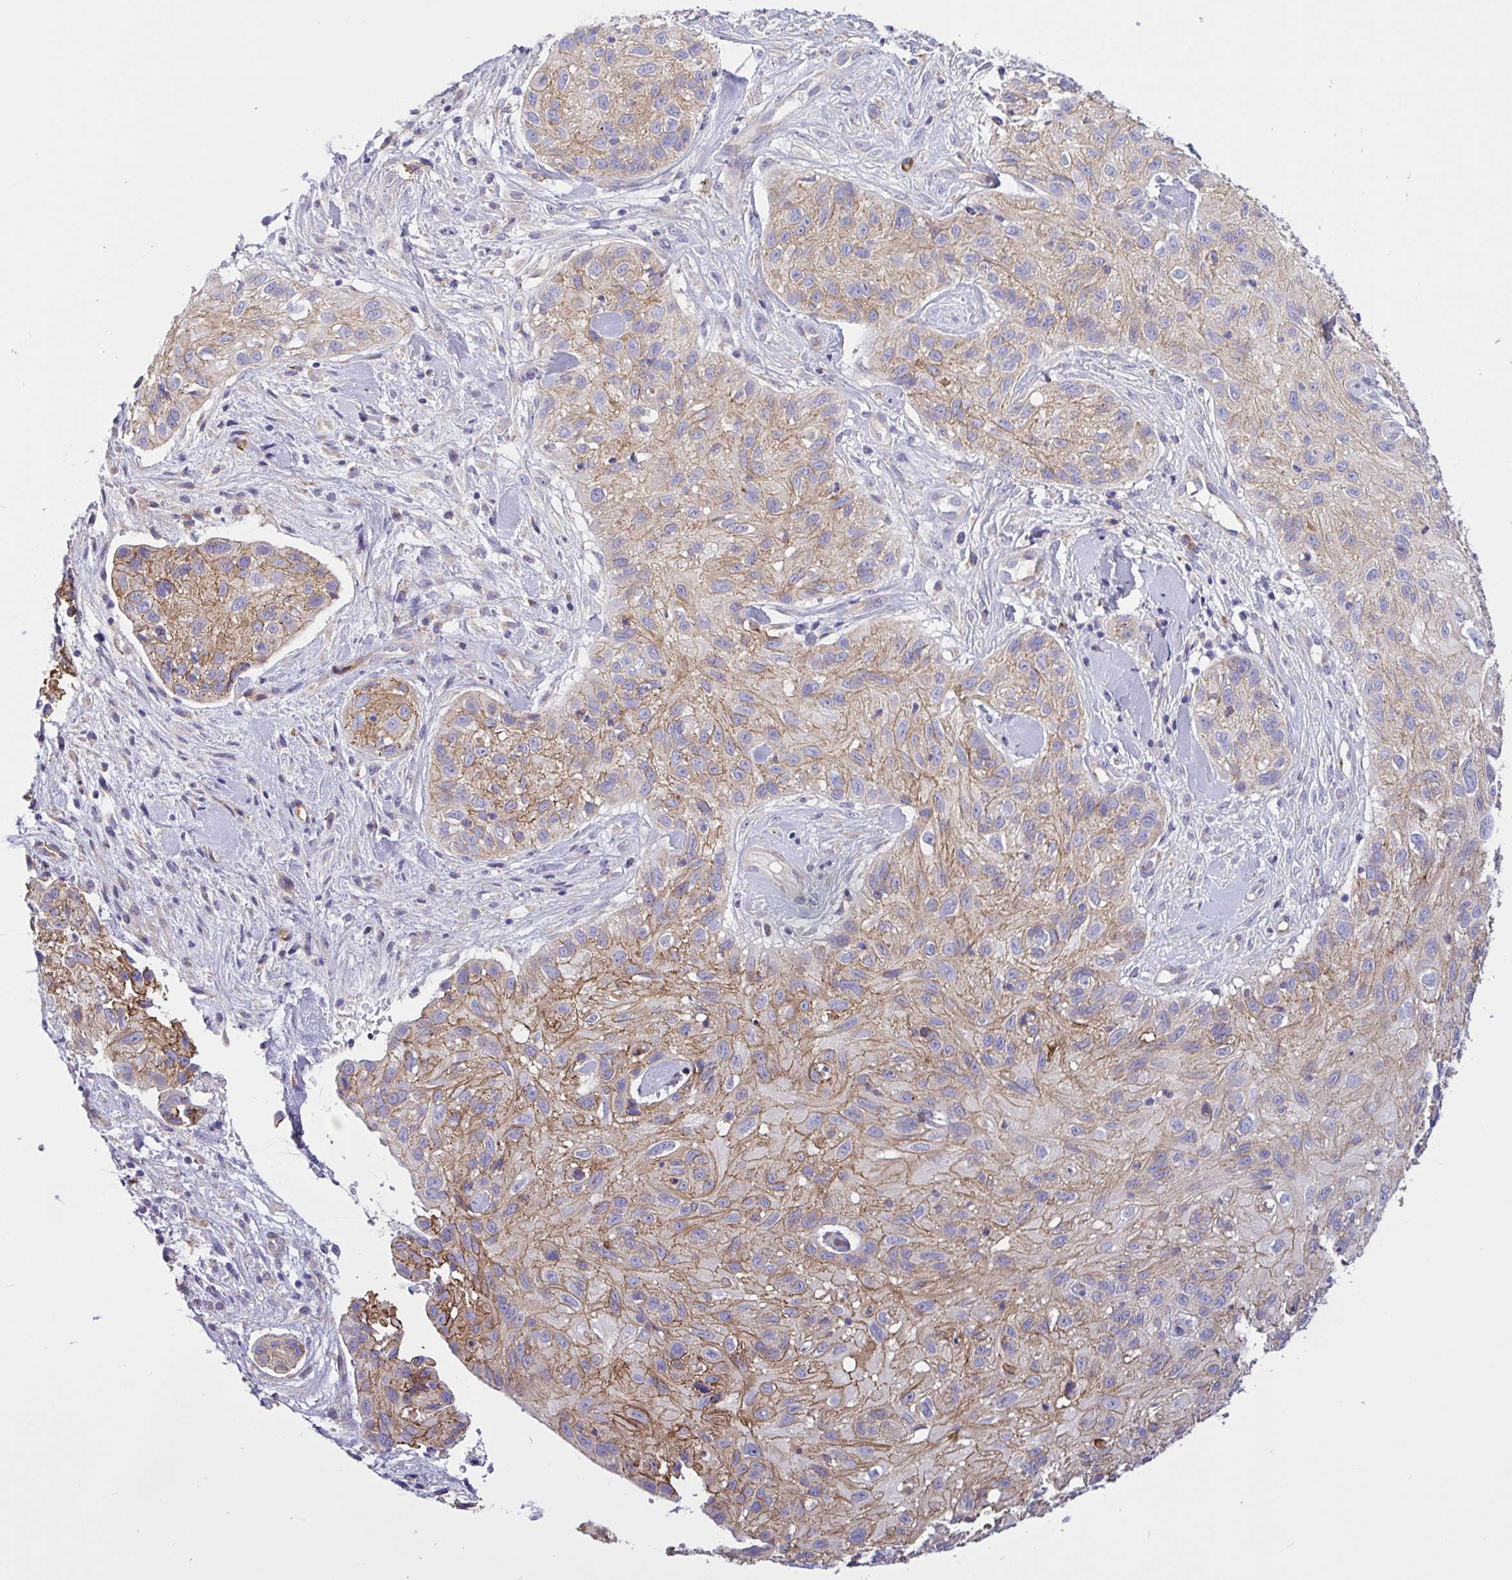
{"staining": {"intensity": "moderate", "quantity": "25%-75%", "location": "cytoplasmic/membranous"}, "tissue": "skin cancer", "cell_type": "Tumor cells", "image_type": "cancer", "snomed": [{"axis": "morphology", "description": "Squamous cell carcinoma, NOS"}, {"axis": "topography", "description": "Skin"}], "caption": "Immunohistochemical staining of human squamous cell carcinoma (skin) shows medium levels of moderate cytoplasmic/membranous protein expression in about 25%-75% of tumor cells.", "gene": "DSC3", "patient": {"sex": "male", "age": 82}}